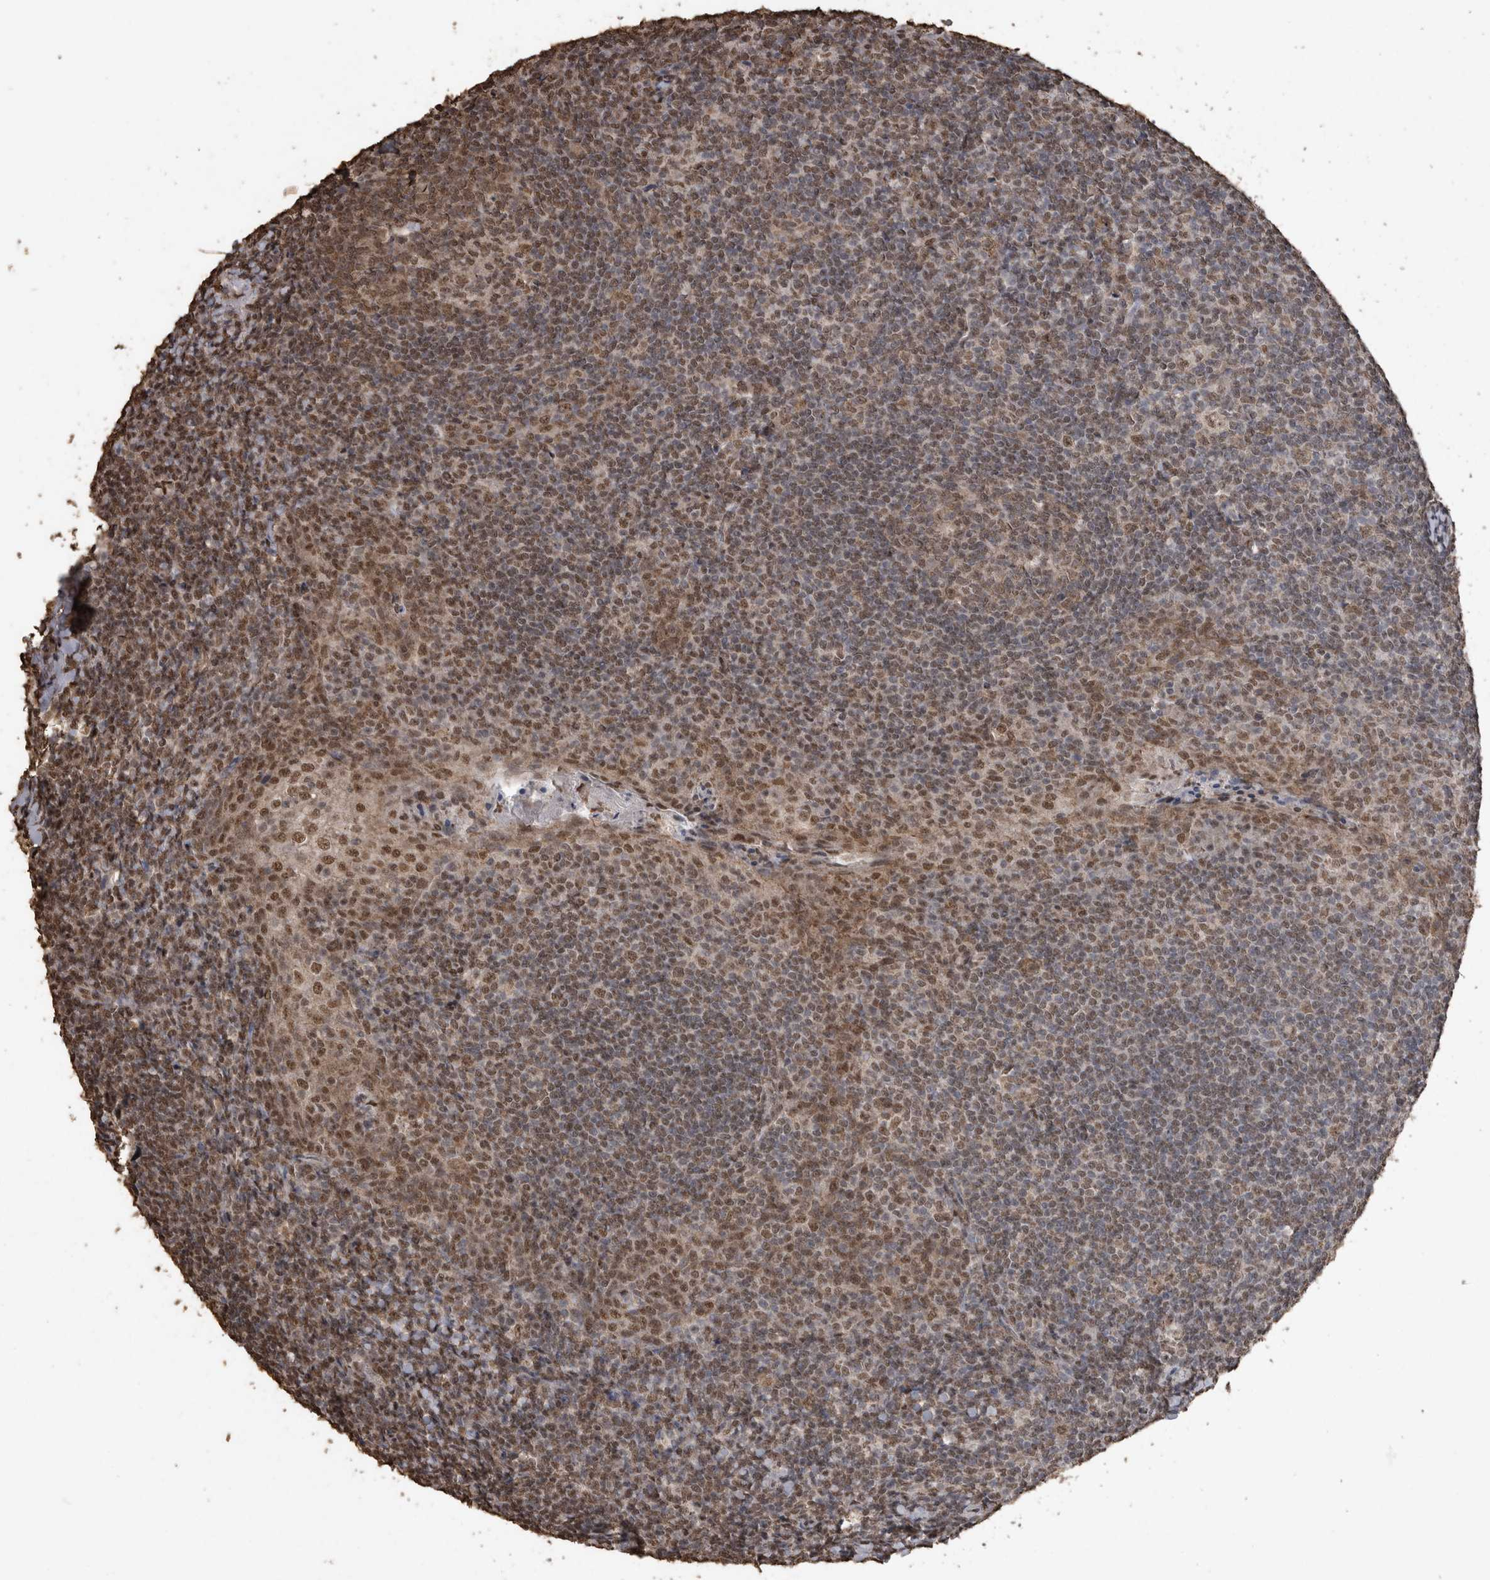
{"staining": {"intensity": "weak", "quantity": ">75%", "location": "nuclear"}, "tissue": "tonsil", "cell_type": "Germinal center cells", "image_type": "normal", "snomed": [{"axis": "morphology", "description": "Normal tissue, NOS"}, {"axis": "topography", "description": "Tonsil"}], "caption": "The histopathology image demonstrates staining of normal tonsil, revealing weak nuclear protein expression (brown color) within germinal center cells. (brown staining indicates protein expression, while blue staining denotes nuclei).", "gene": "SMAD7", "patient": {"sex": "male", "age": 37}}